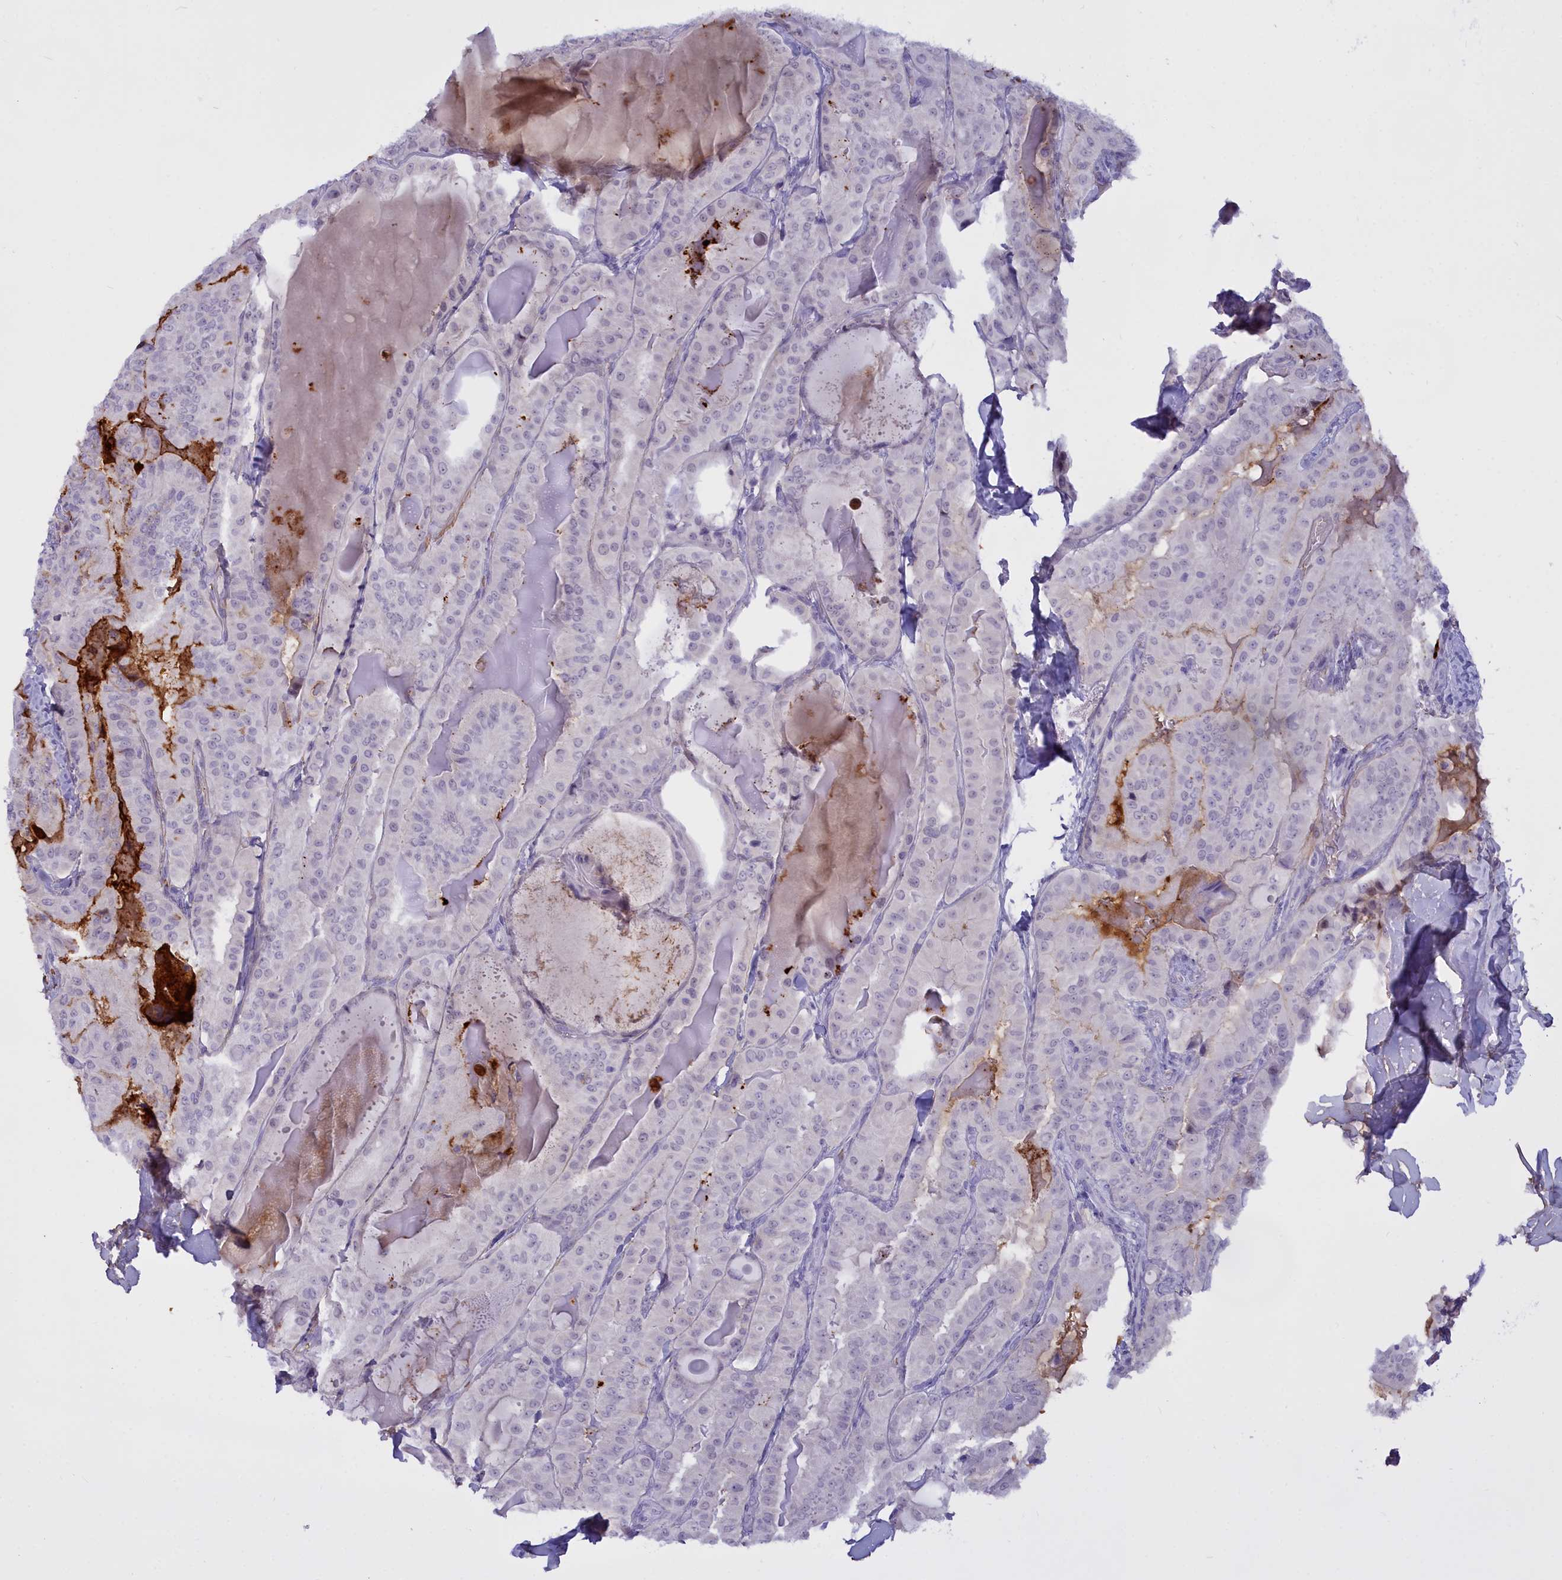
{"staining": {"intensity": "negative", "quantity": "none", "location": "none"}, "tissue": "thyroid cancer", "cell_type": "Tumor cells", "image_type": "cancer", "snomed": [{"axis": "morphology", "description": "Papillary adenocarcinoma, NOS"}, {"axis": "topography", "description": "Thyroid gland"}], "caption": "IHC of human thyroid cancer demonstrates no expression in tumor cells. Nuclei are stained in blue.", "gene": "OSTN", "patient": {"sex": "female", "age": 68}}